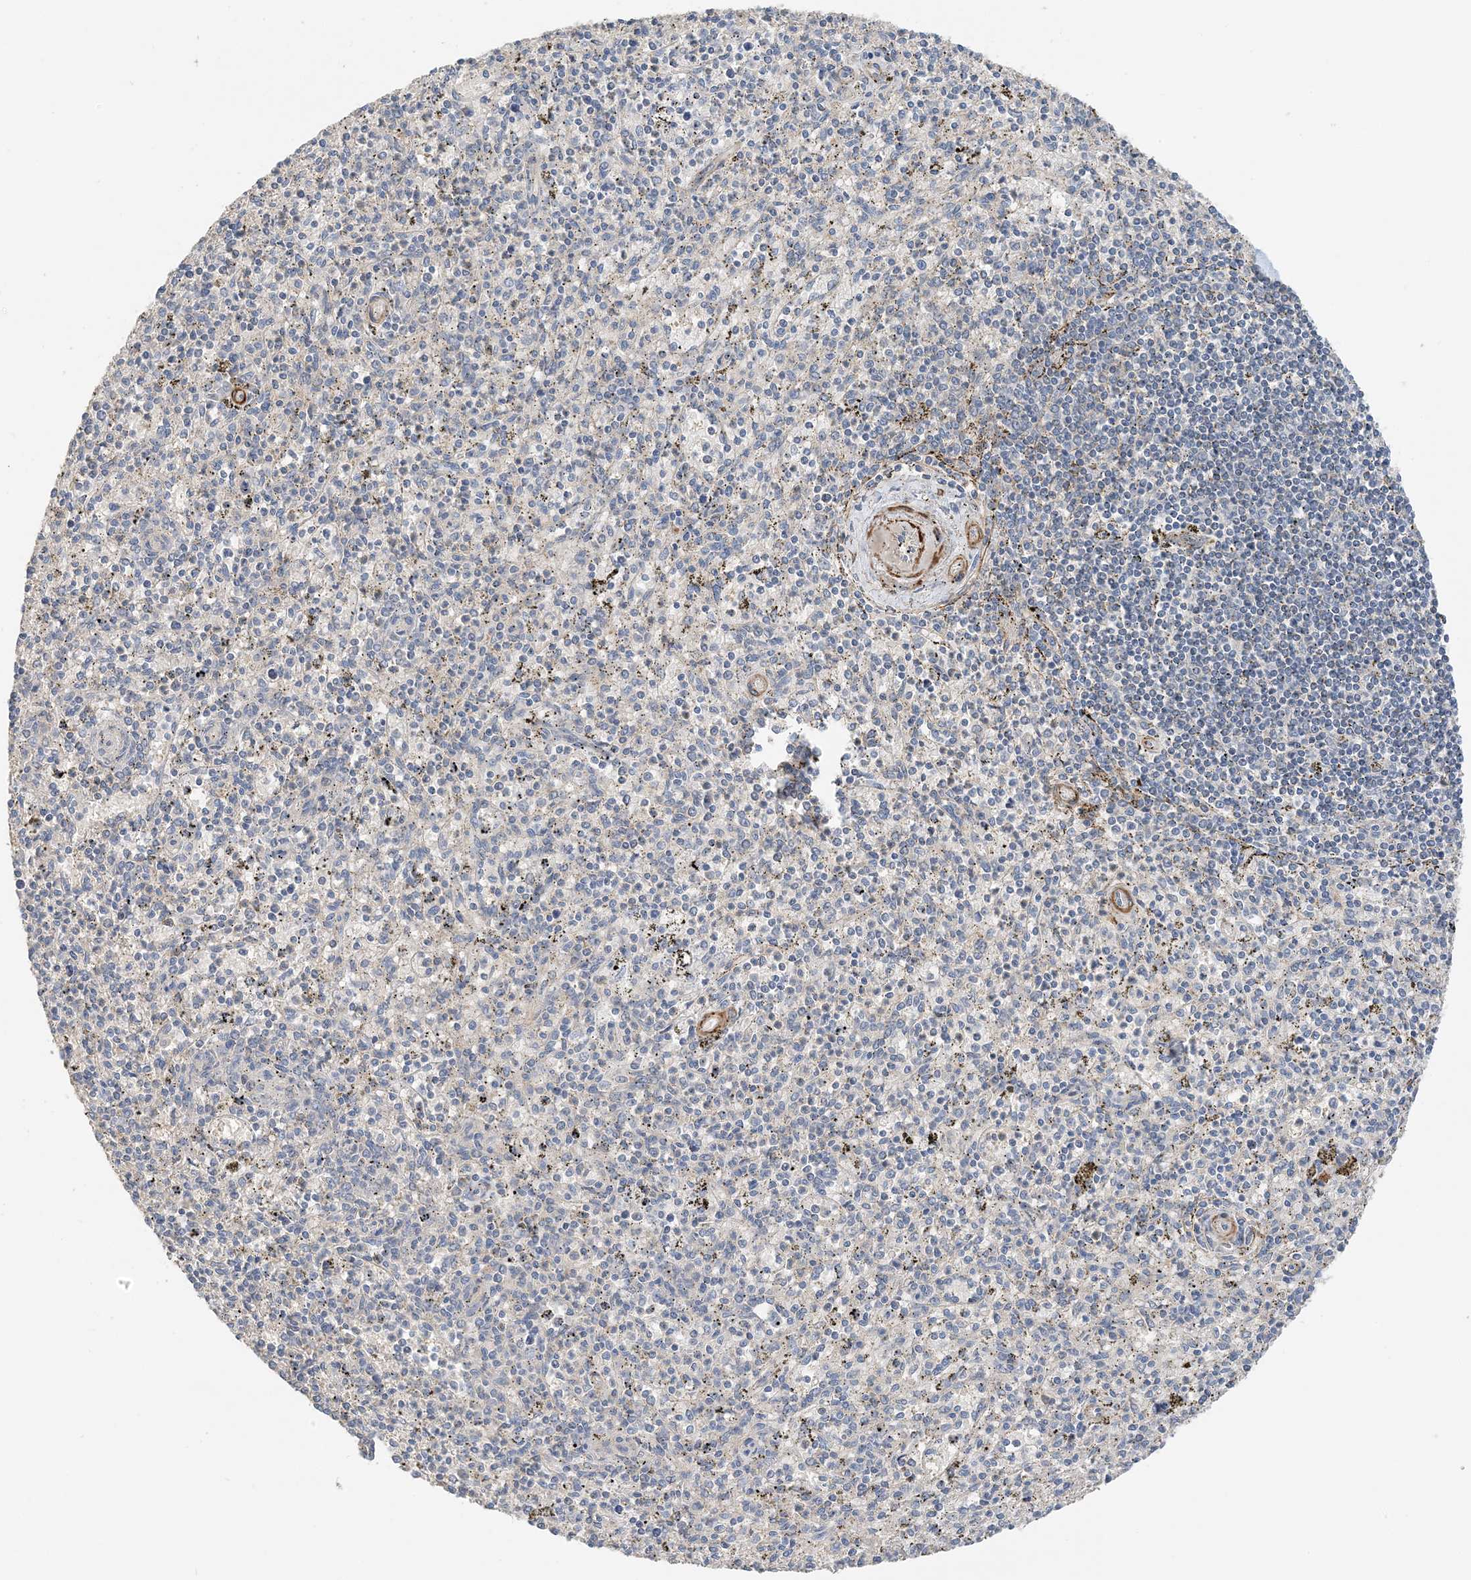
{"staining": {"intensity": "negative", "quantity": "none", "location": "none"}, "tissue": "spleen", "cell_type": "Cells in red pulp", "image_type": "normal", "snomed": [{"axis": "morphology", "description": "Normal tissue, NOS"}, {"axis": "topography", "description": "Spleen"}], "caption": "This is an immunohistochemistry image of benign spleen. There is no expression in cells in red pulp.", "gene": "KIFBP", "patient": {"sex": "male", "age": 72}}